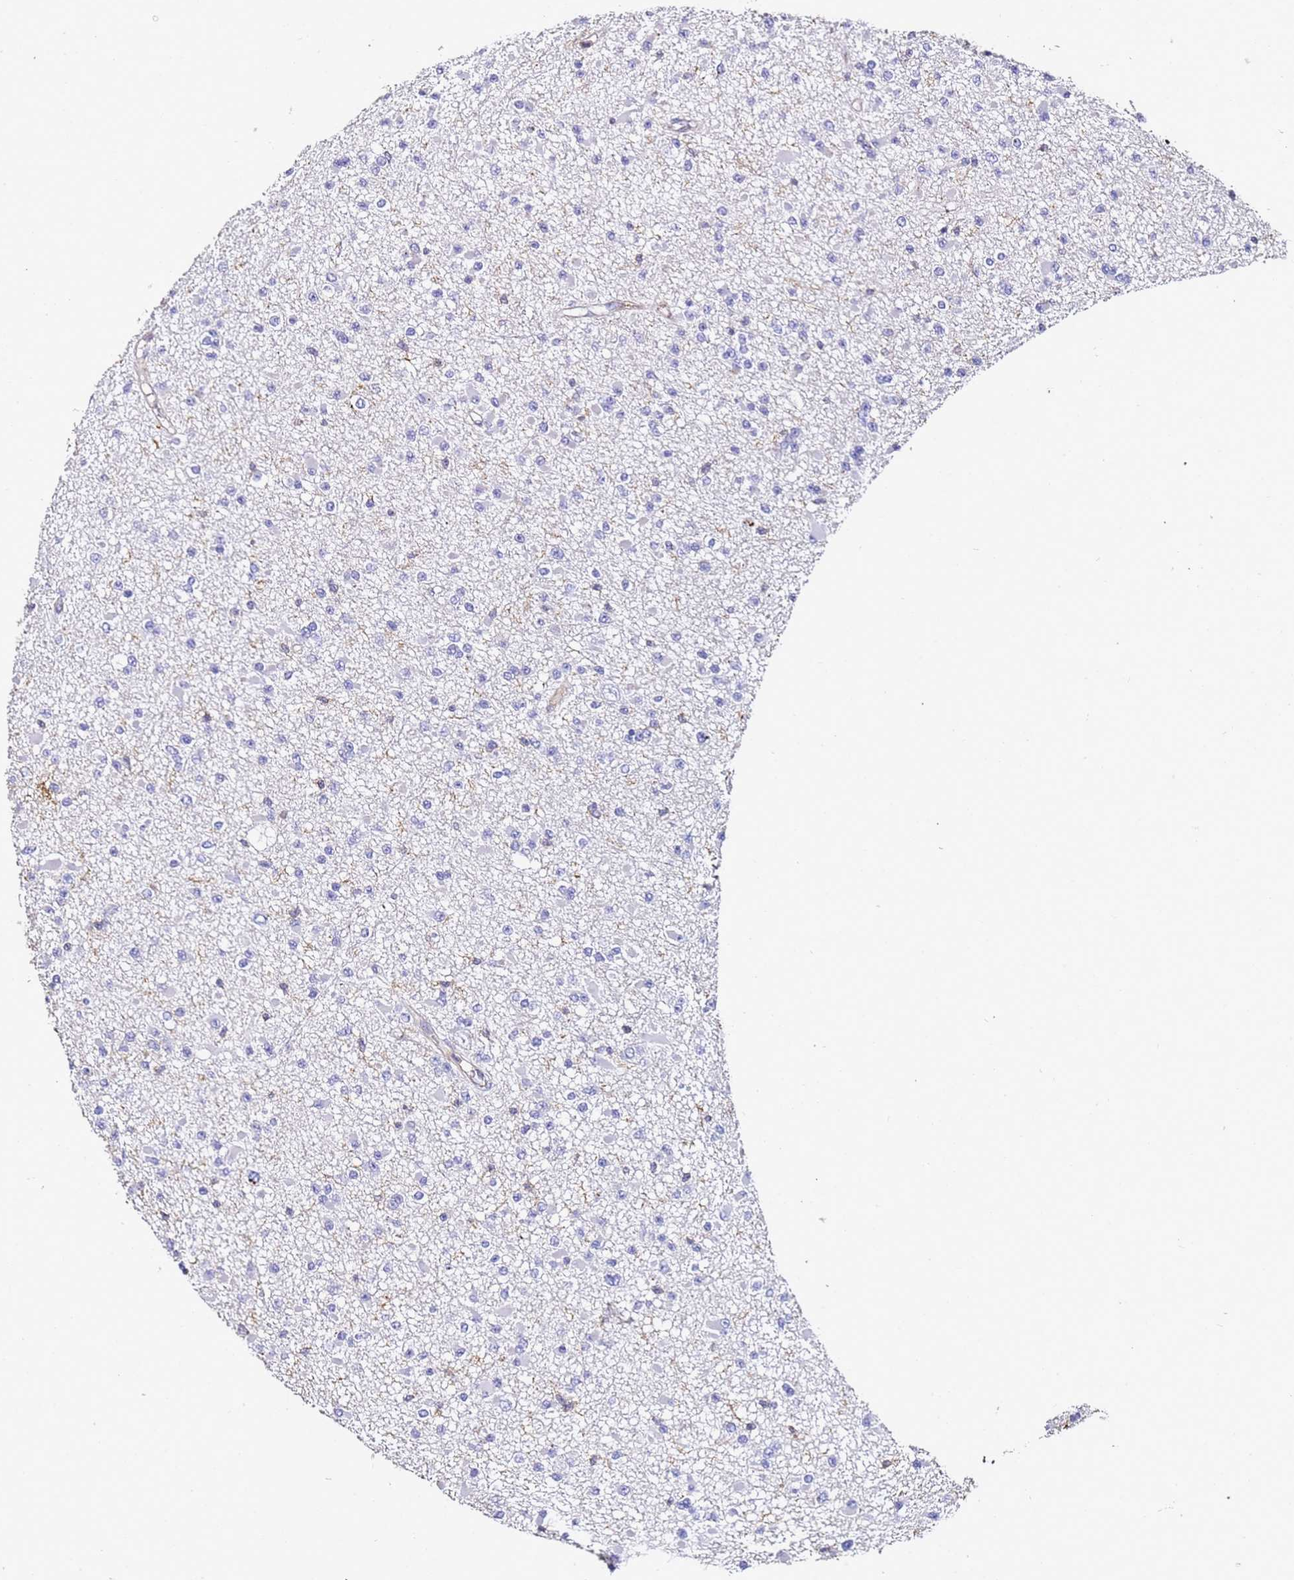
{"staining": {"intensity": "negative", "quantity": "none", "location": "none"}, "tissue": "glioma", "cell_type": "Tumor cells", "image_type": "cancer", "snomed": [{"axis": "morphology", "description": "Glioma, malignant, Low grade"}, {"axis": "topography", "description": "Brain"}], "caption": "Immunohistochemistry (IHC) histopathology image of neoplastic tissue: human low-grade glioma (malignant) stained with DAB reveals no significant protein staining in tumor cells.", "gene": "ZNF671", "patient": {"sex": "female", "age": 22}}